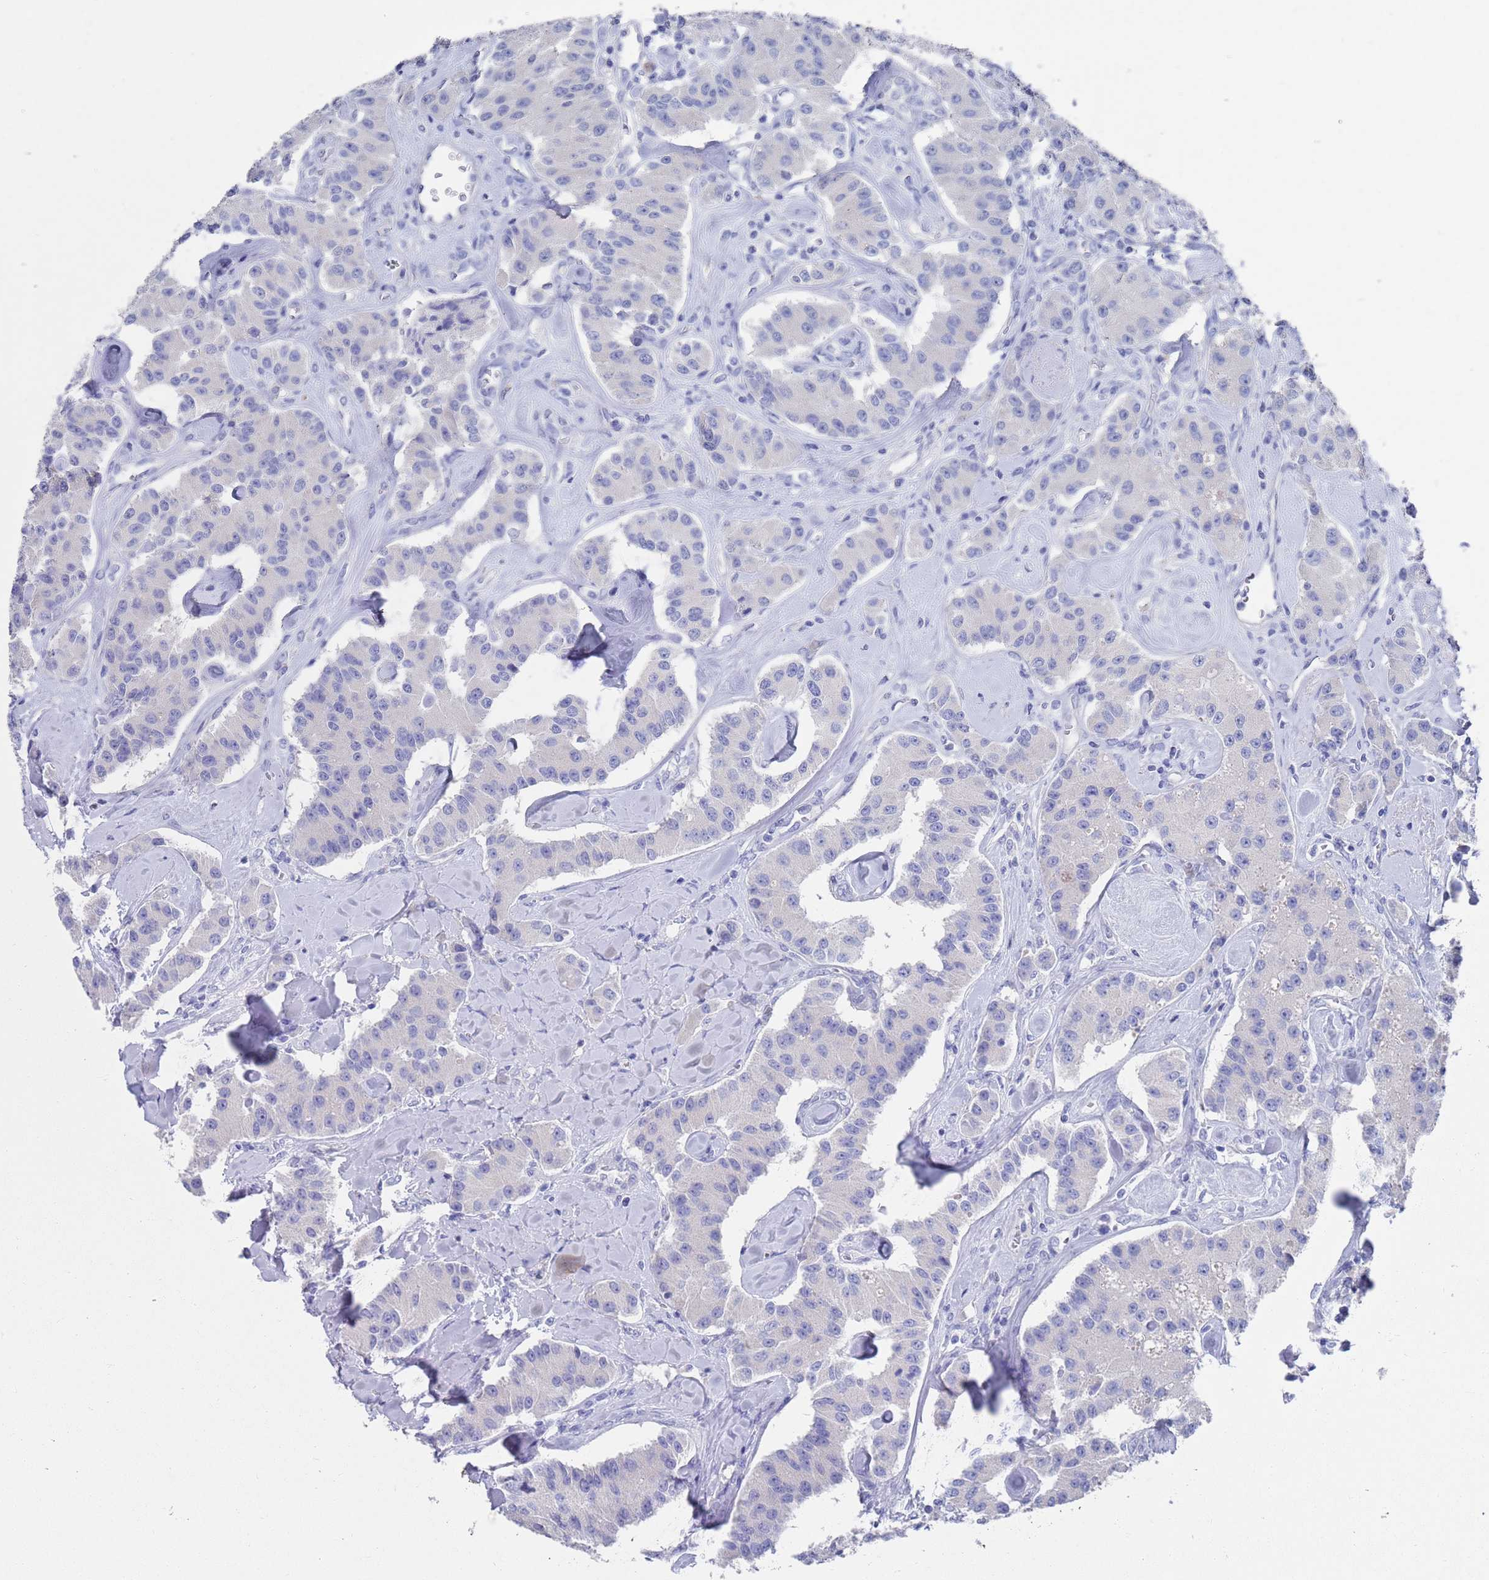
{"staining": {"intensity": "negative", "quantity": "none", "location": "none"}, "tissue": "carcinoid", "cell_type": "Tumor cells", "image_type": "cancer", "snomed": [{"axis": "morphology", "description": "Carcinoid, malignant, NOS"}, {"axis": "topography", "description": "Pancreas"}], "caption": "Carcinoid (malignant) stained for a protein using immunohistochemistry shows no staining tumor cells.", "gene": "MTMR2", "patient": {"sex": "male", "age": 41}}